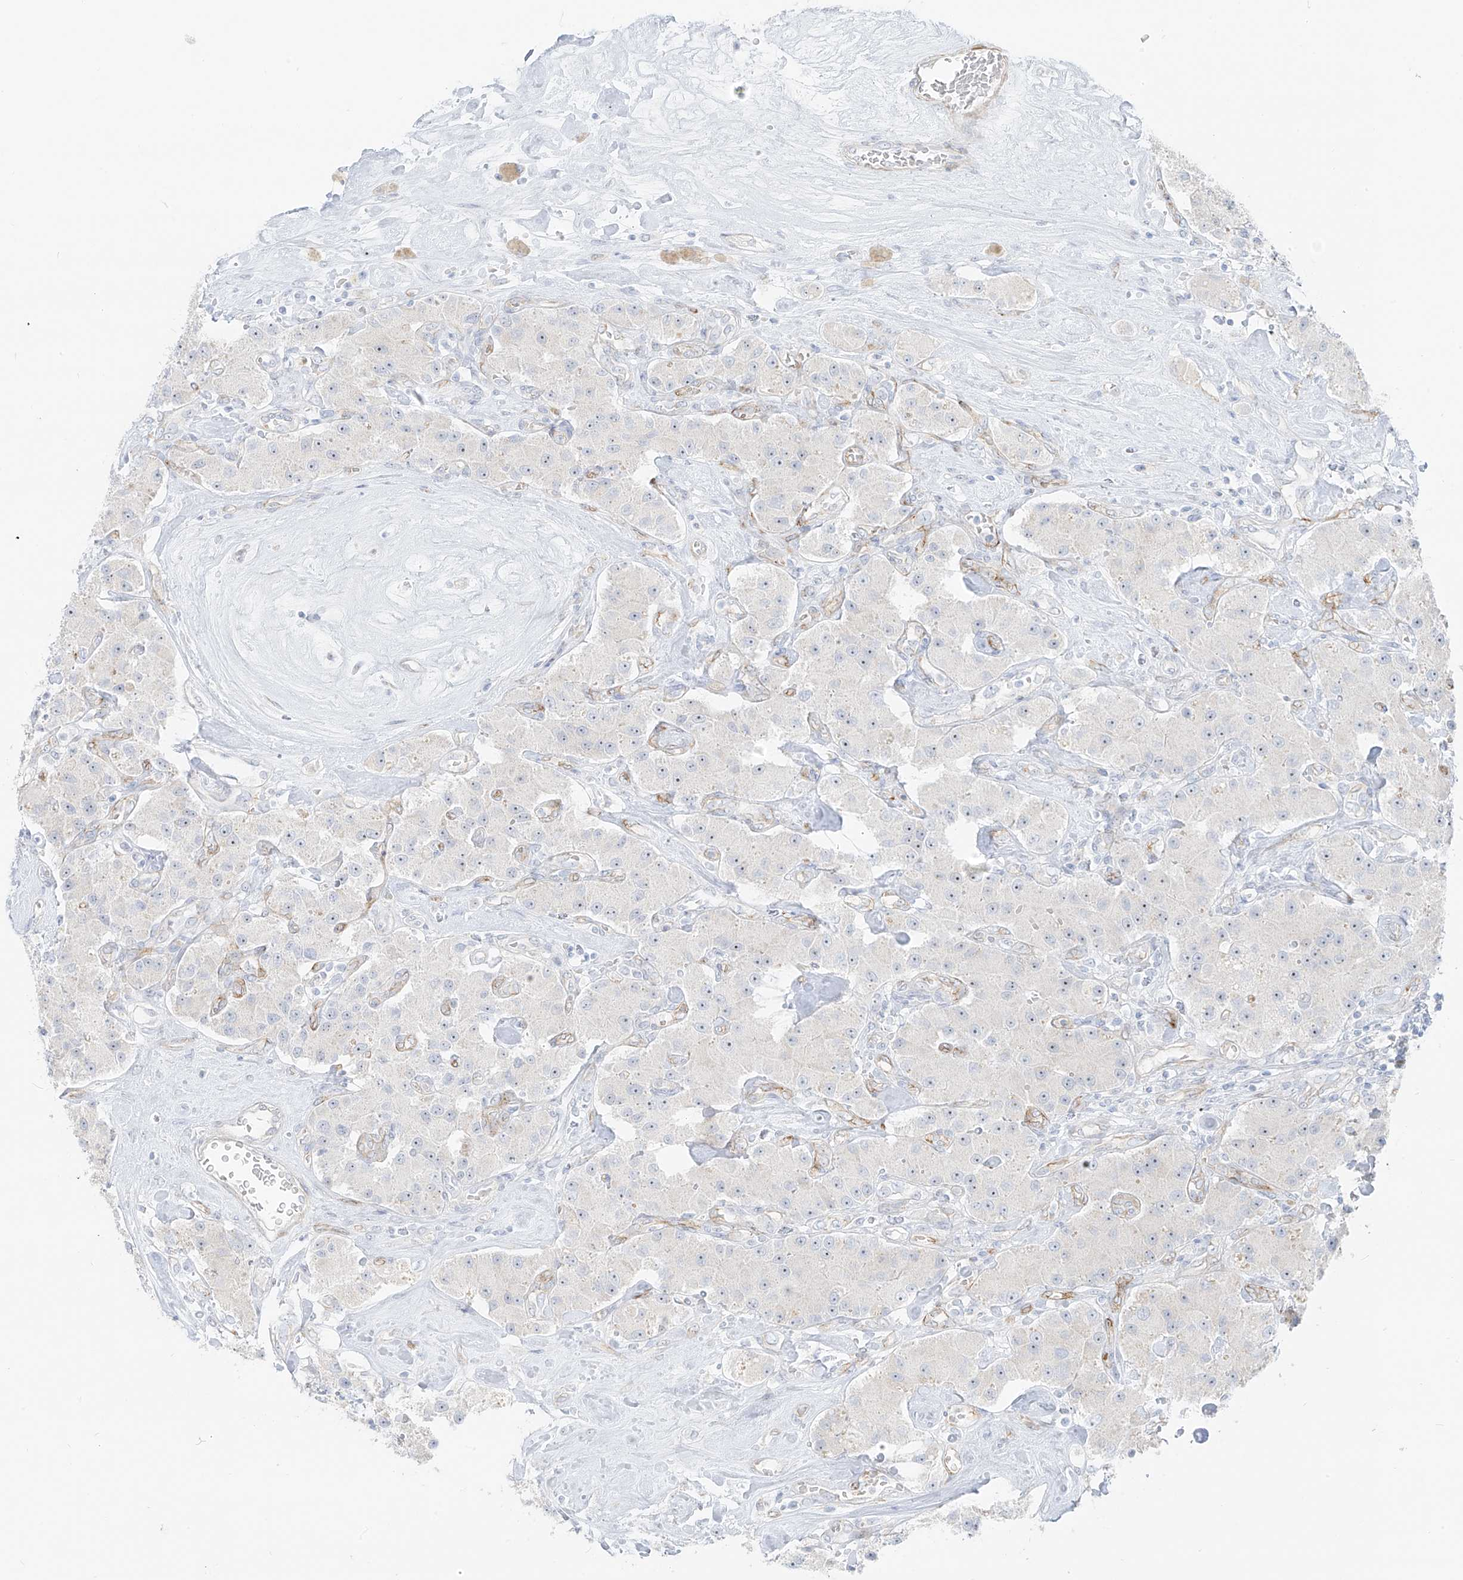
{"staining": {"intensity": "negative", "quantity": "none", "location": "none"}, "tissue": "carcinoid", "cell_type": "Tumor cells", "image_type": "cancer", "snomed": [{"axis": "morphology", "description": "Carcinoid, malignant, NOS"}, {"axis": "topography", "description": "Pancreas"}], "caption": "Immunohistochemistry (IHC) of human carcinoid exhibits no expression in tumor cells.", "gene": "C11orf87", "patient": {"sex": "male", "age": 41}}